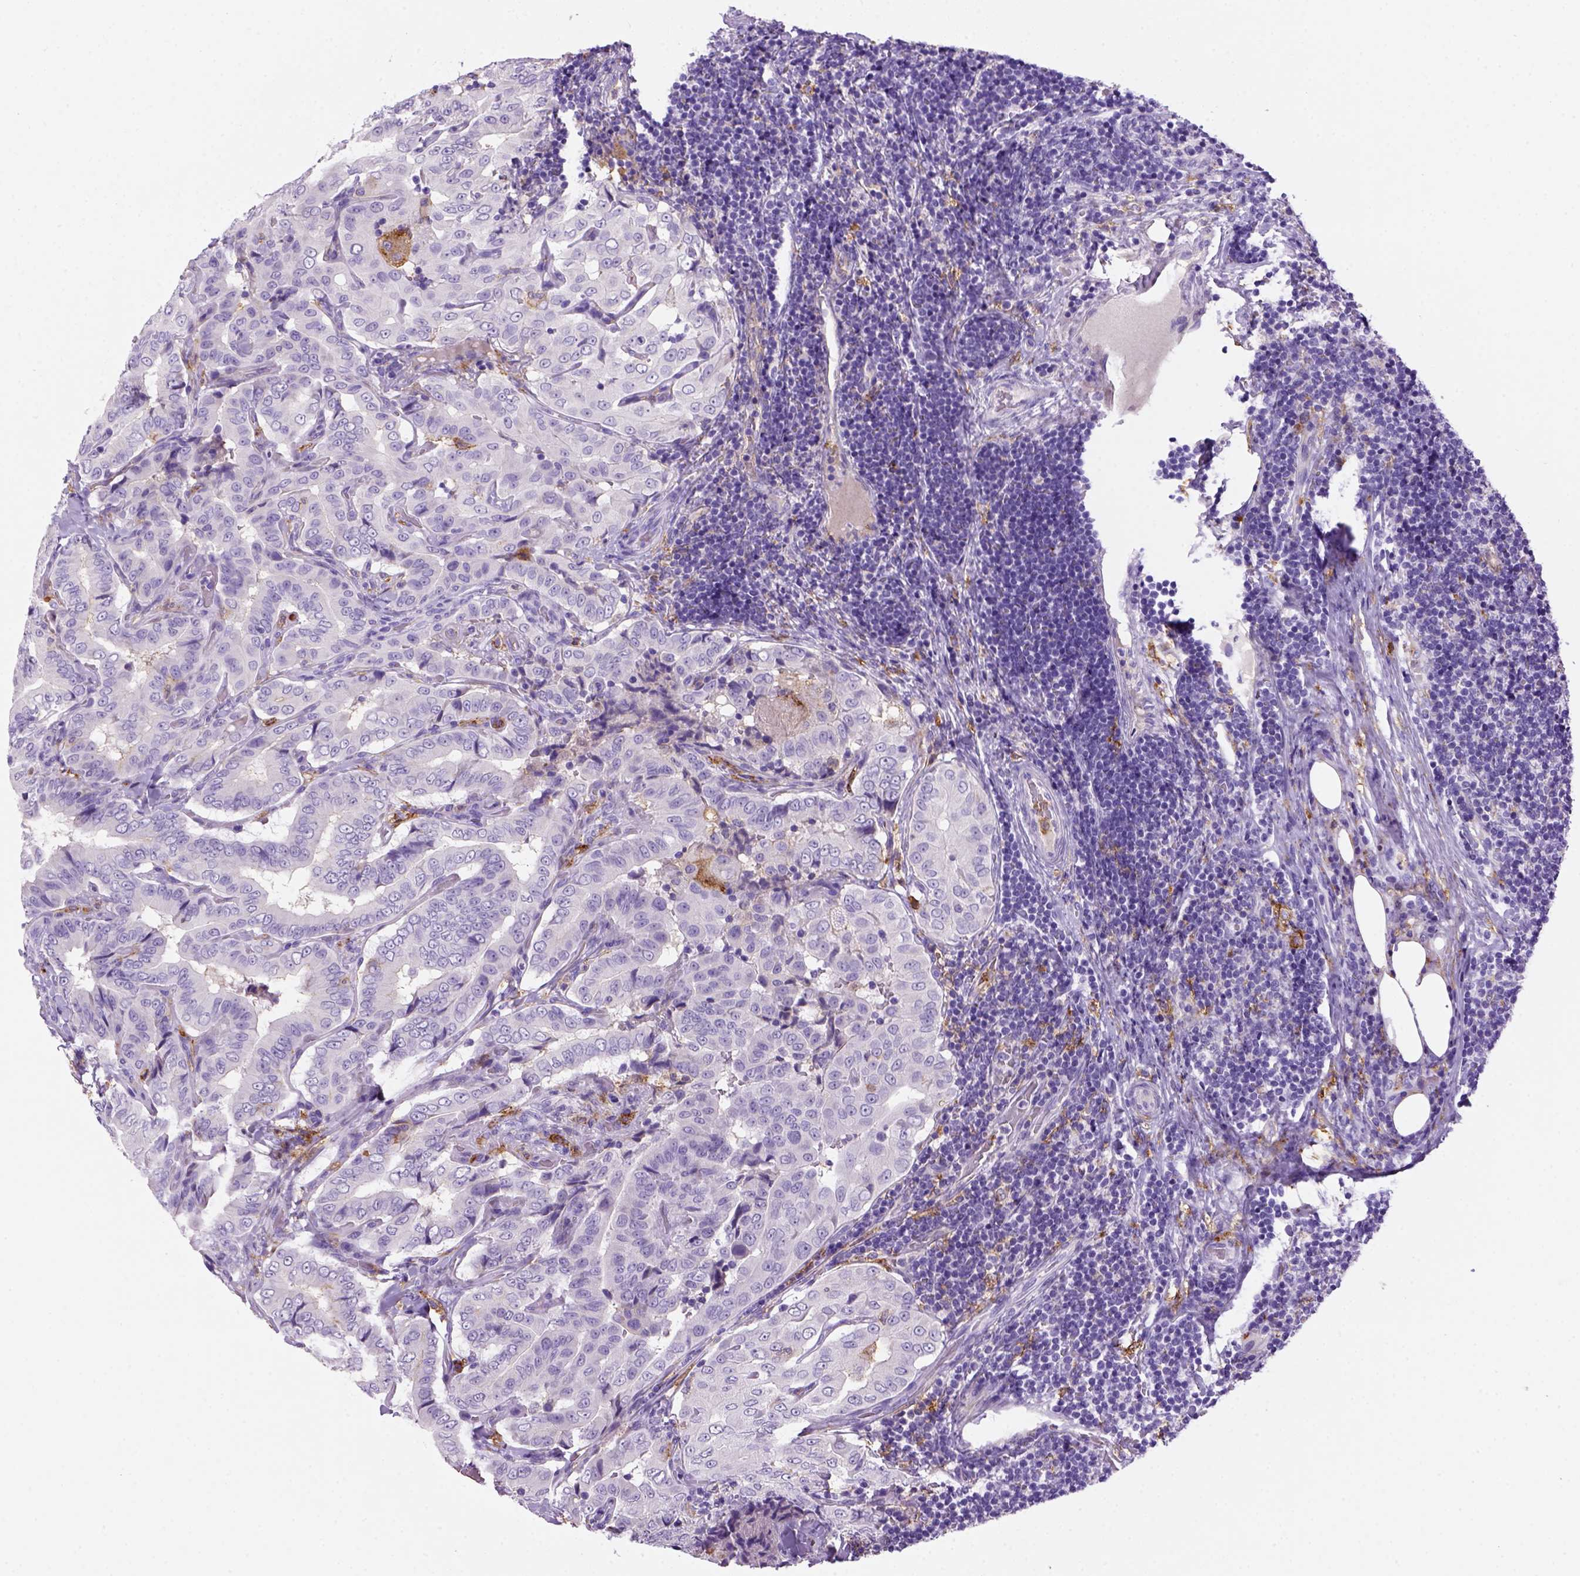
{"staining": {"intensity": "negative", "quantity": "none", "location": "none"}, "tissue": "thyroid cancer", "cell_type": "Tumor cells", "image_type": "cancer", "snomed": [{"axis": "morphology", "description": "Papillary adenocarcinoma, NOS"}, {"axis": "topography", "description": "Thyroid gland"}], "caption": "High power microscopy photomicrograph of an immunohistochemistry (IHC) photomicrograph of thyroid cancer (papillary adenocarcinoma), revealing no significant positivity in tumor cells.", "gene": "CD14", "patient": {"sex": "male", "age": 61}}